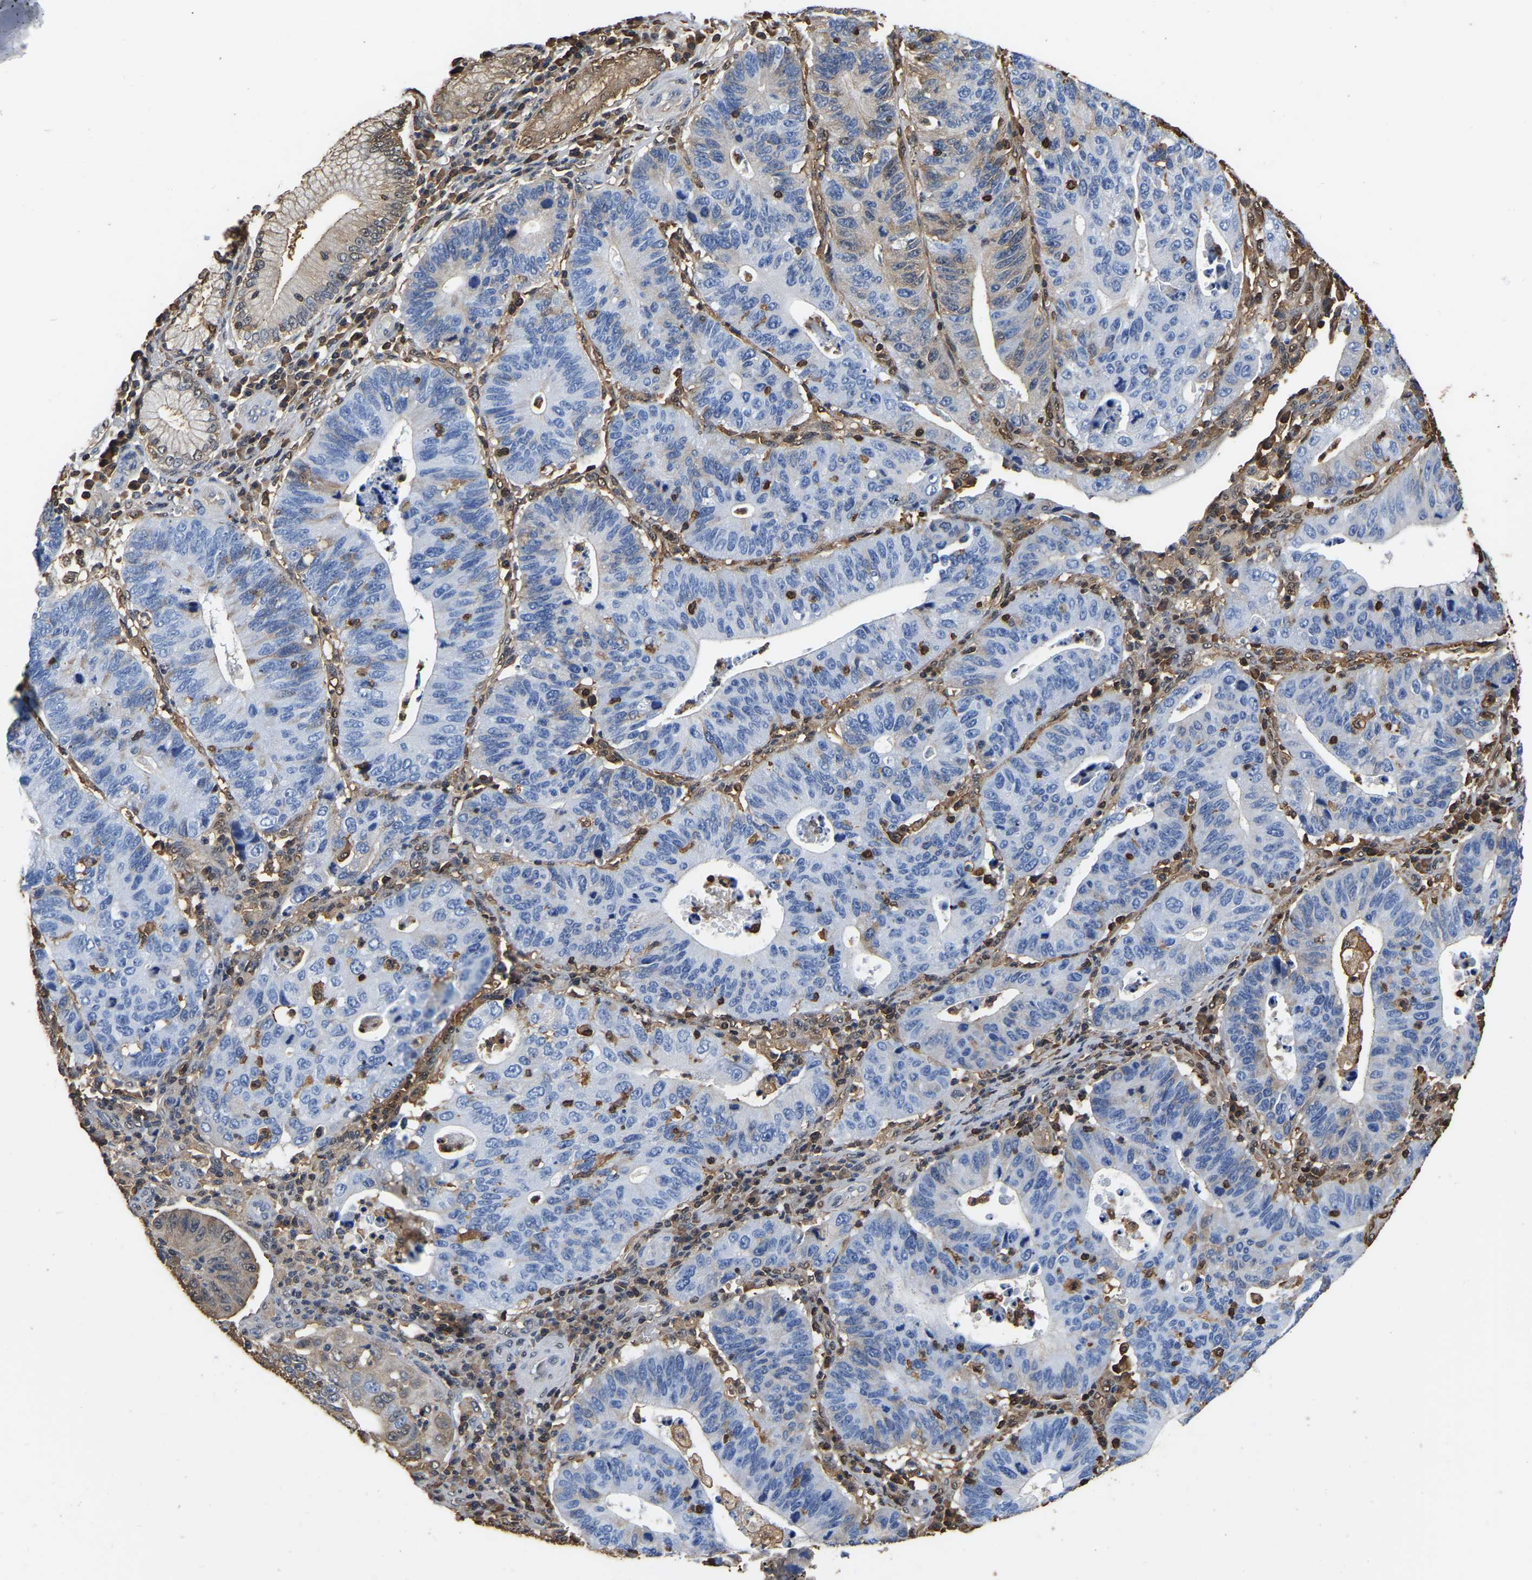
{"staining": {"intensity": "negative", "quantity": "none", "location": "none"}, "tissue": "stomach cancer", "cell_type": "Tumor cells", "image_type": "cancer", "snomed": [{"axis": "morphology", "description": "Adenocarcinoma, NOS"}, {"axis": "topography", "description": "Stomach"}], "caption": "Immunohistochemistry image of human adenocarcinoma (stomach) stained for a protein (brown), which shows no expression in tumor cells.", "gene": "LDHB", "patient": {"sex": "male", "age": 59}}